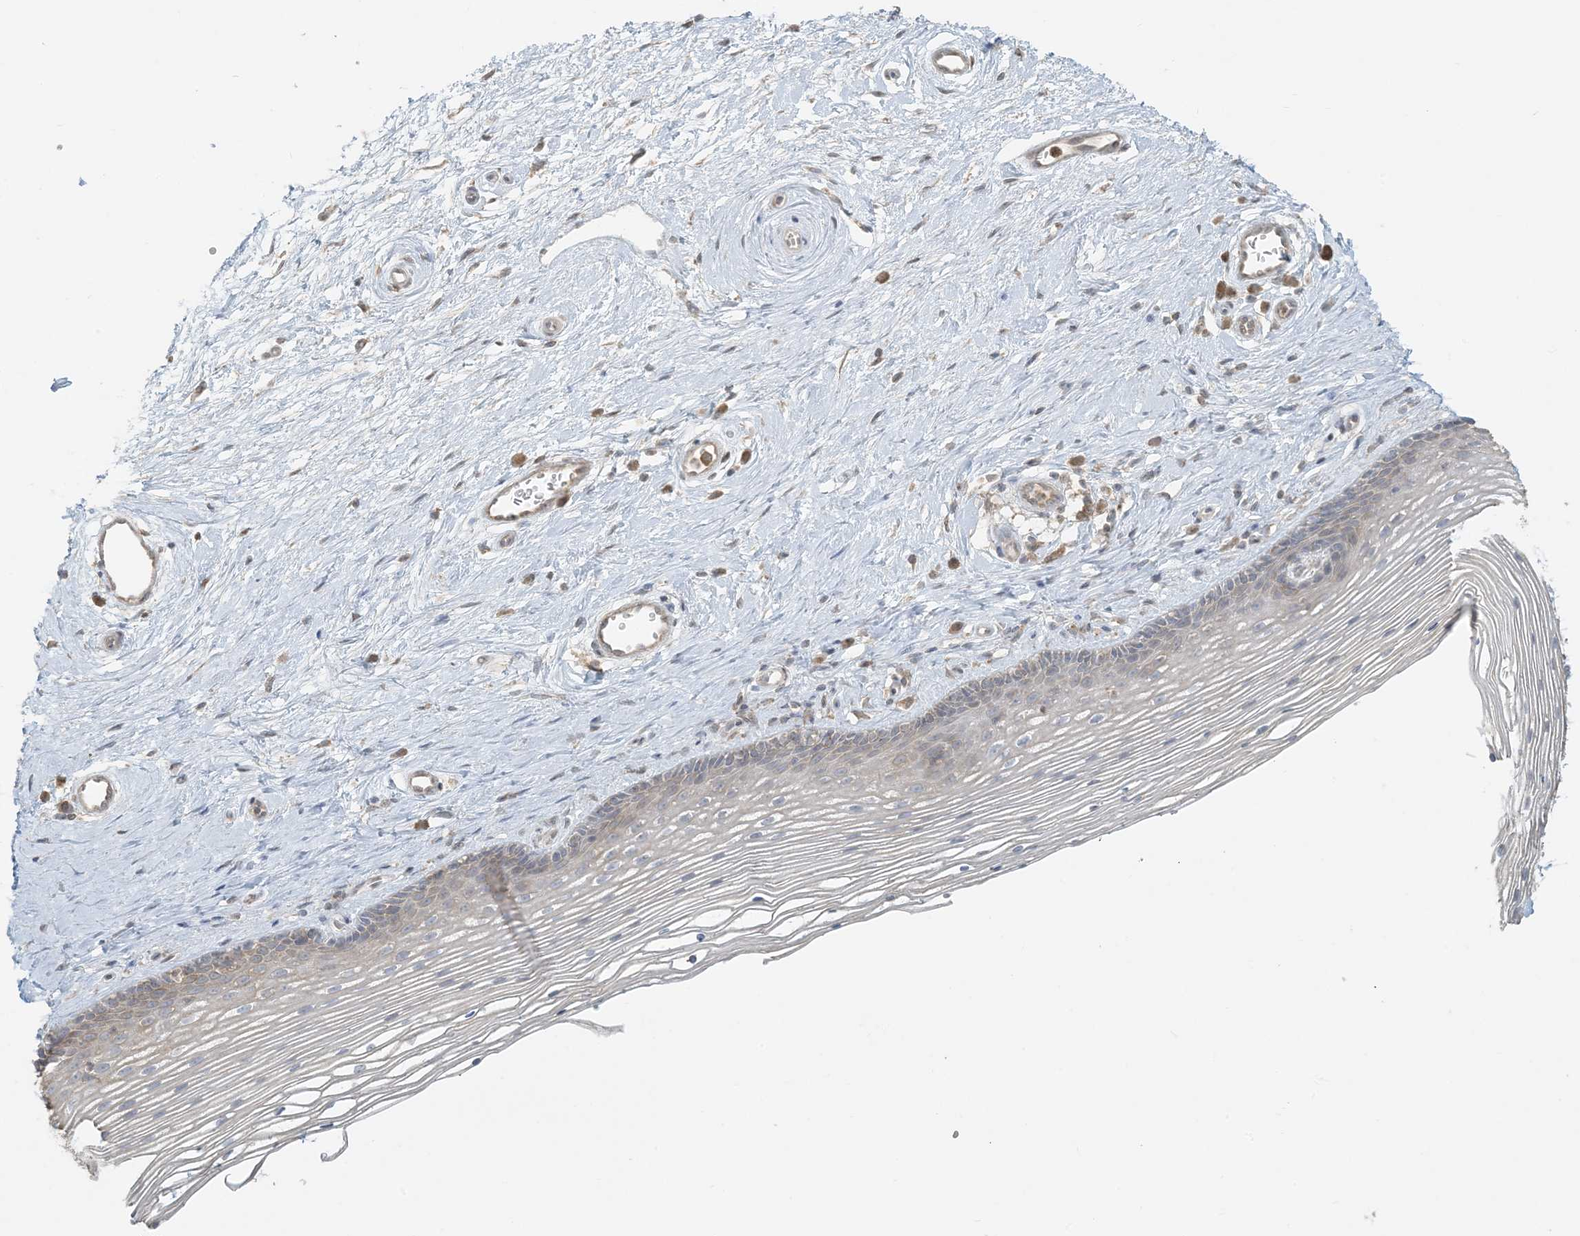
{"staining": {"intensity": "weak", "quantity": "<25%", "location": "cytoplasmic/membranous"}, "tissue": "vagina", "cell_type": "Squamous epithelial cells", "image_type": "normal", "snomed": [{"axis": "morphology", "description": "Normal tissue, NOS"}, {"axis": "topography", "description": "Vagina"}], "caption": "Histopathology image shows no significant protein expression in squamous epithelial cells of benign vagina.", "gene": "HACL1", "patient": {"sex": "female", "age": 46}}